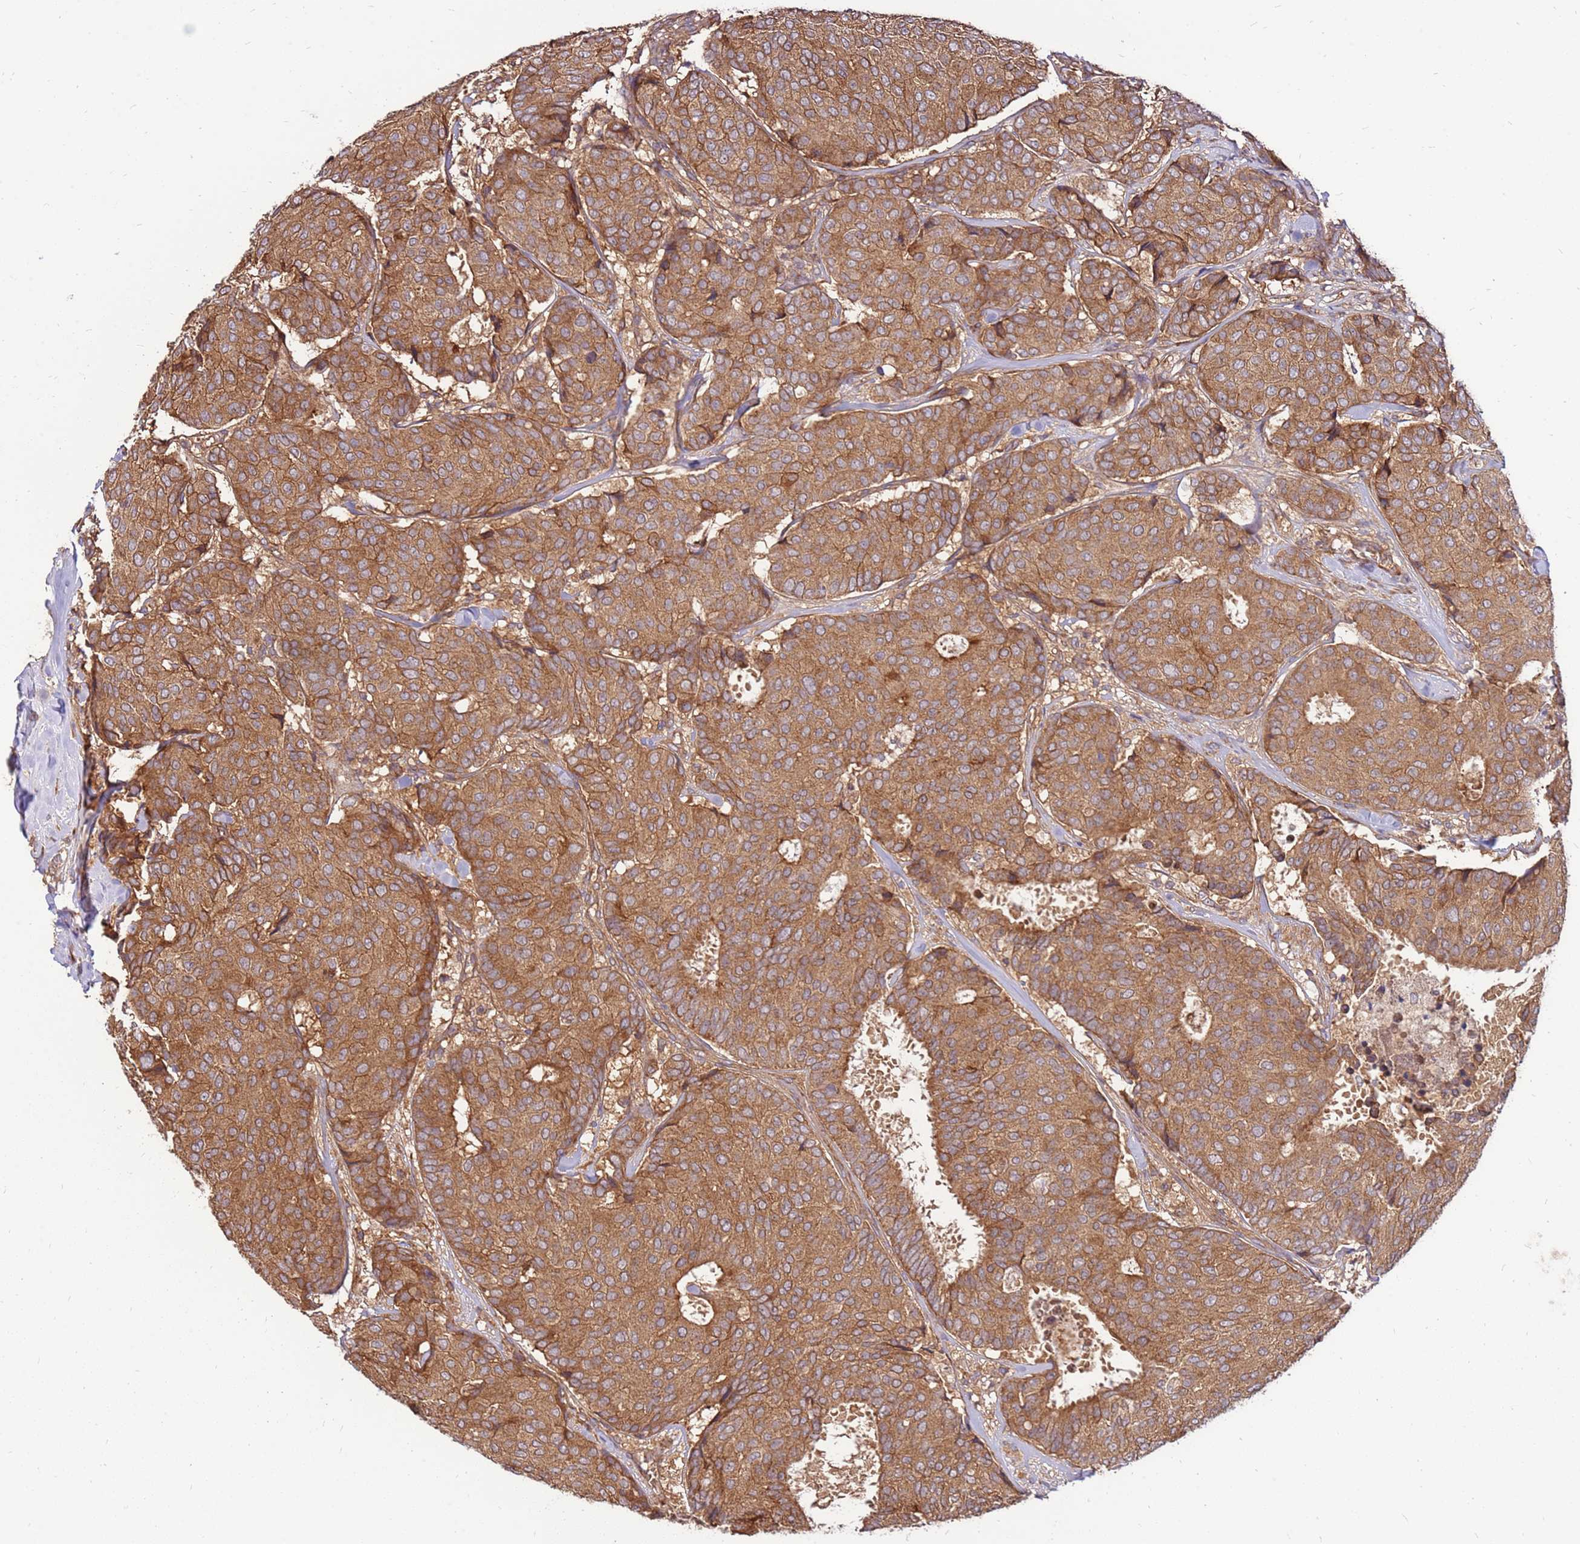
{"staining": {"intensity": "moderate", "quantity": ">75%", "location": "cytoplasmic/membranous"}, "tissue": "breast cancer", "cell_type": "Tumor cells", "image_type": "cancer", "snomed": [{"axis": "morphology", "description": "Duct carcinoma"}, {"axis": "topography", "description": "Breast"}], "caption": "Brown immunohistochemical staining in human invasive ductal carcinoma (breast) demonstrates moderate cytoplasmic/membranous positivity in approximately >75% of tumor cells.", "gene": "SLC44A5", "patient": {"sex": "female", "age": 75}}